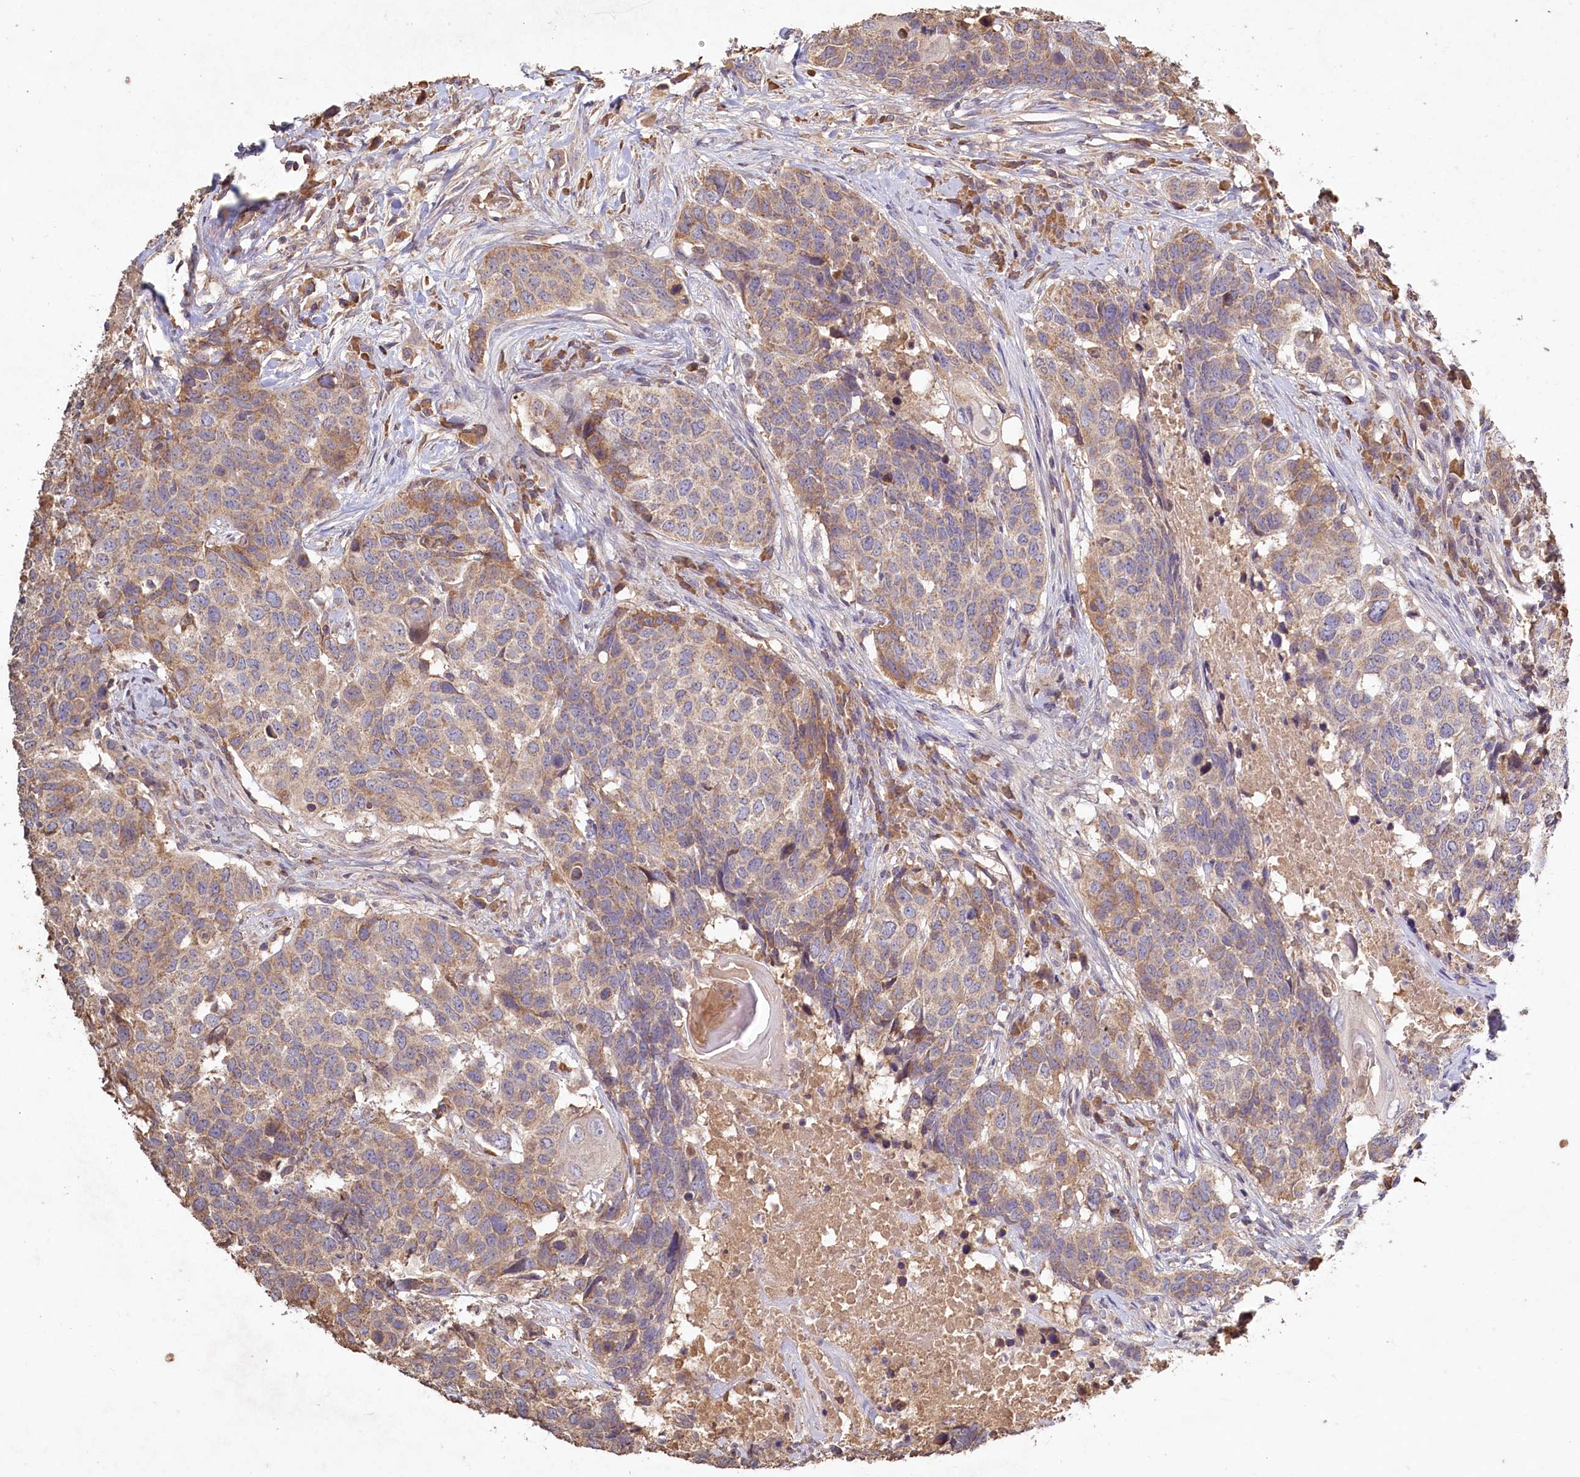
{"staining": {"intensity": "weak", "quantity": "25%-75%", "location": "cytoplasmic/membranous"}, "tissue": "head and neck cancer", "cell_type": "Tumor cells", "image_type": "cancer", "snomed": [{"axis": "morphology", "description": "Squamous cell carcinoma, NOS"}, {"axis": "topography", "description": "Head-Neck"}], "caption": "Immunohistochemistry (IHC) (DAB (3,3'-diaminobenzidine)) staining of head and neck squamous cell carcinoma demonstrates weak cytoplasmic/membranous protein expression in approximately 25%-75% of tumor cells. The protein is shown in brown color, while the nuclei are stained blue.", "gene": "FUNDC1", "patient": {"sex": "male", "age": 66}}